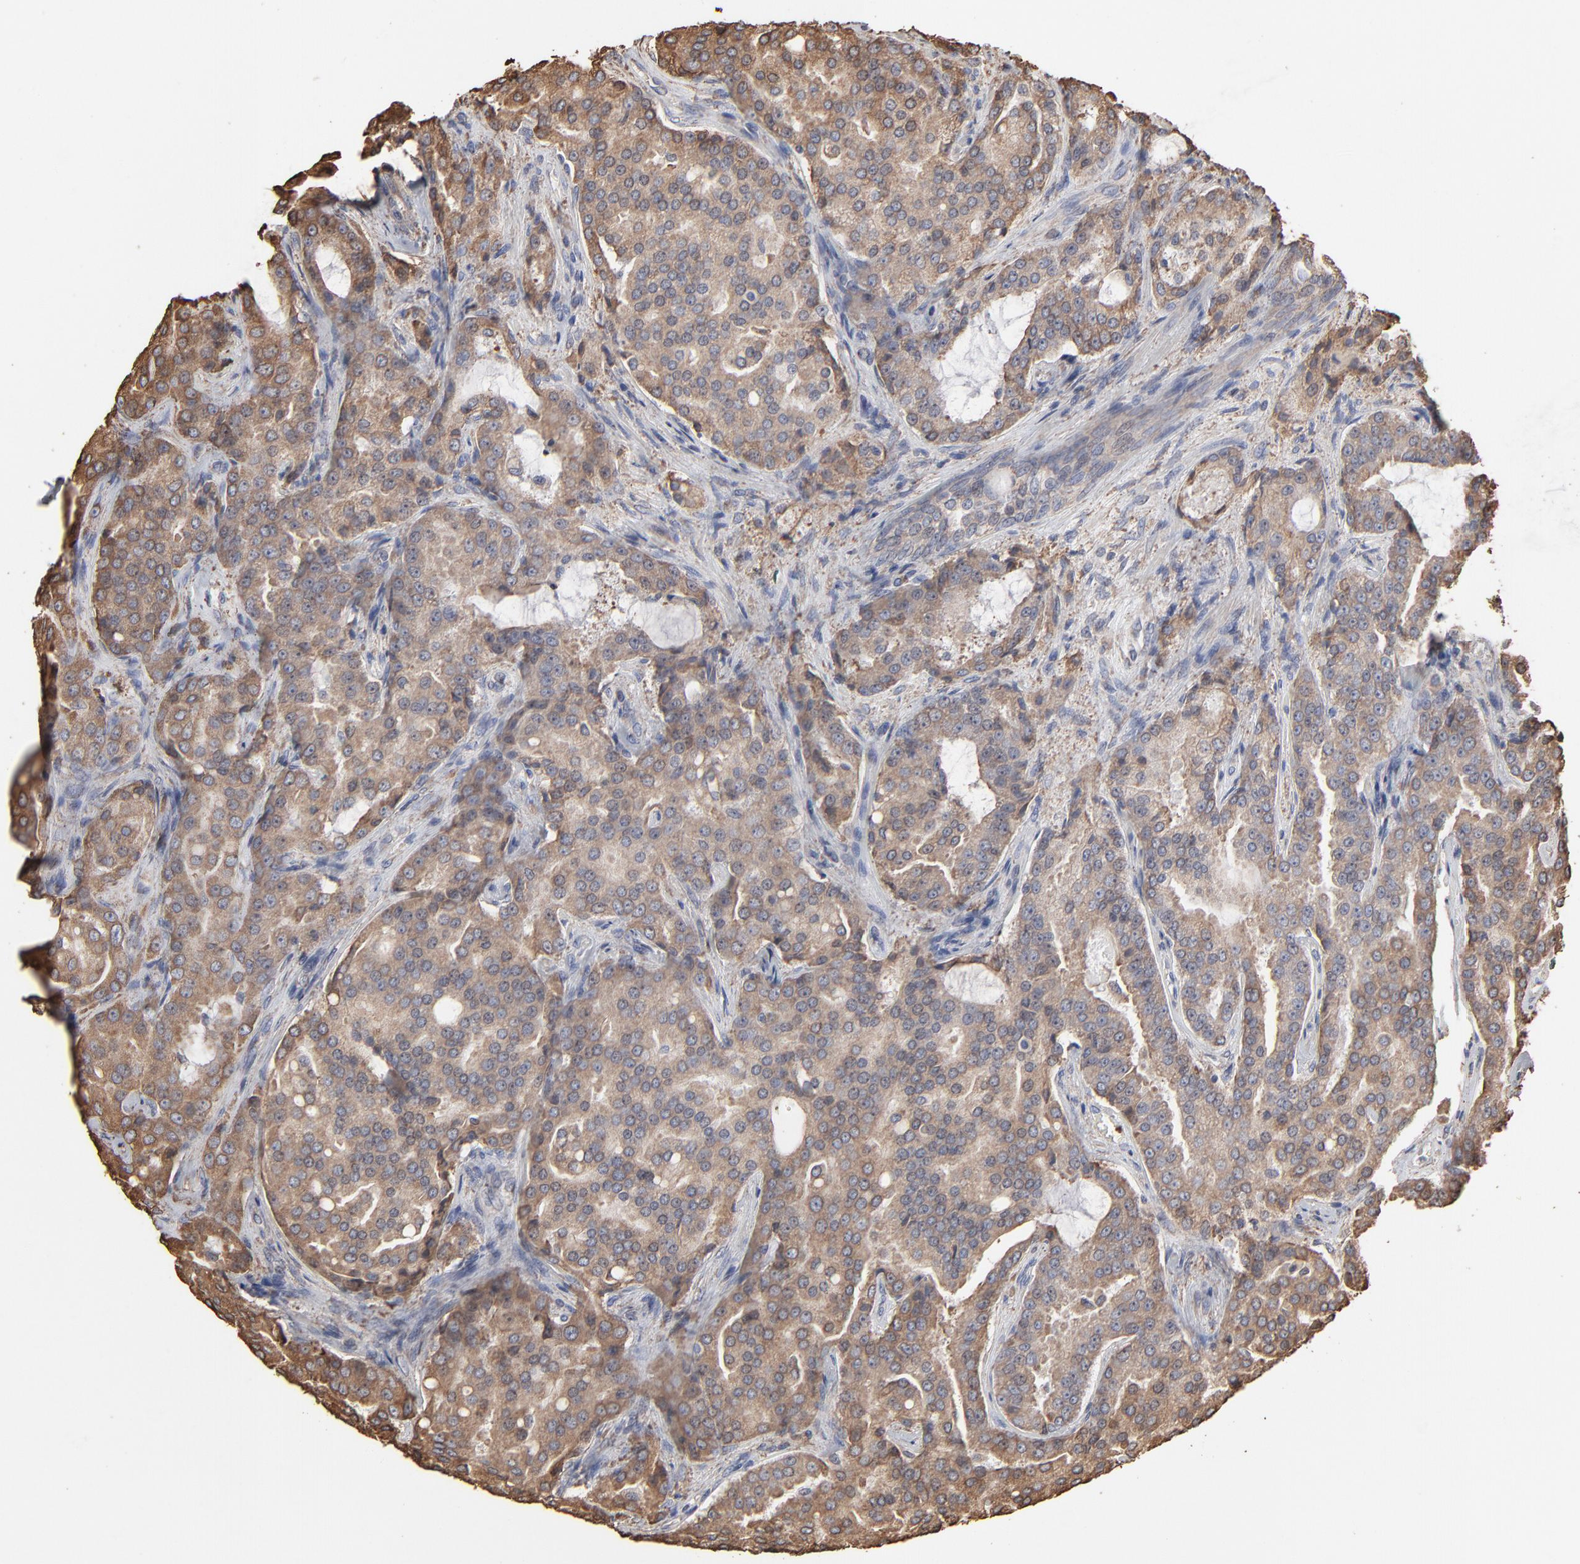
{"staining": {"intensity": "weak", "quantity": ">75%", "location": "cytoplasmic/membranous"}, "tissue": "prostate cancer", "cell_type": "Tumor cells", "image_type": "cancer", "snomed": [{"axis": "morphology", "description": "Adenocarcinoma, High grade"}, {"axis": "topography", "description": "Prostate"}], "caption": "IHC staining of prostate high-grade adenocarcinoma, which shows low levels of weak cytoplasmic/membranous expression in about >75% of tumor cells indicating weak cytoplasmic/membranous protein expression. The staining was performed using DAB (3,3'-diaminobenzidine) (brown) for protein detection and nuclei were counterstained in hematoxylin (blue).", "gene": "PDIA3", "patient": {"sex": "male", "age": 72}}